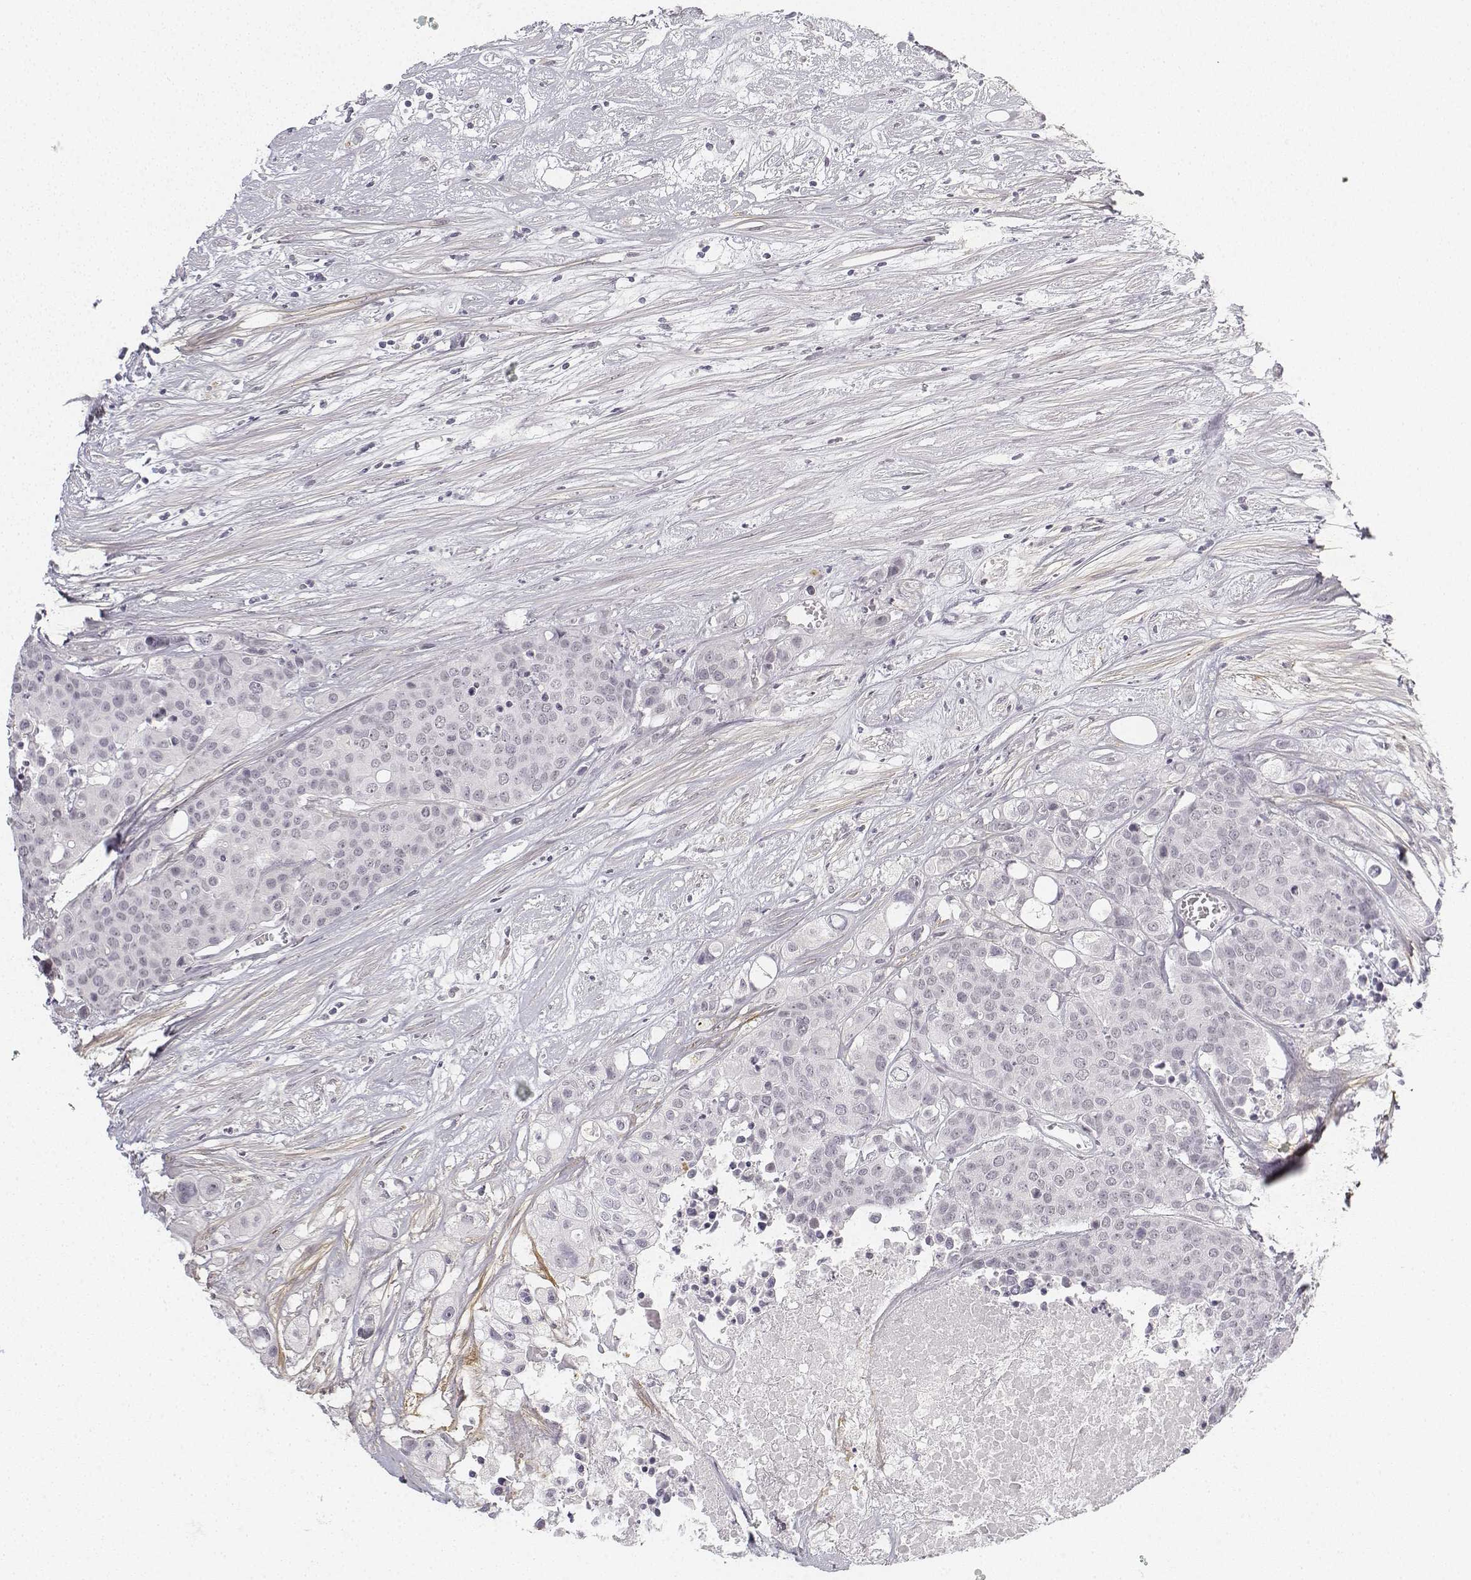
{"staining": {"intensity": "negative", "quantity": "none", "location": "none"}, "tissue": "carcinoid", "cell_type": "Tumor cells", "image_type": "cancer", "snomed": [{"axis": "morphology", "description": "Carcinoid, malignant, NOS"}, {"axis": "topography", "description": "Colon"}], "caption": "Tumor cells show no significant expression in carcinoid (malignant).", "gene": "KRT84", "patient": {"sex": "male", "age": 81}}